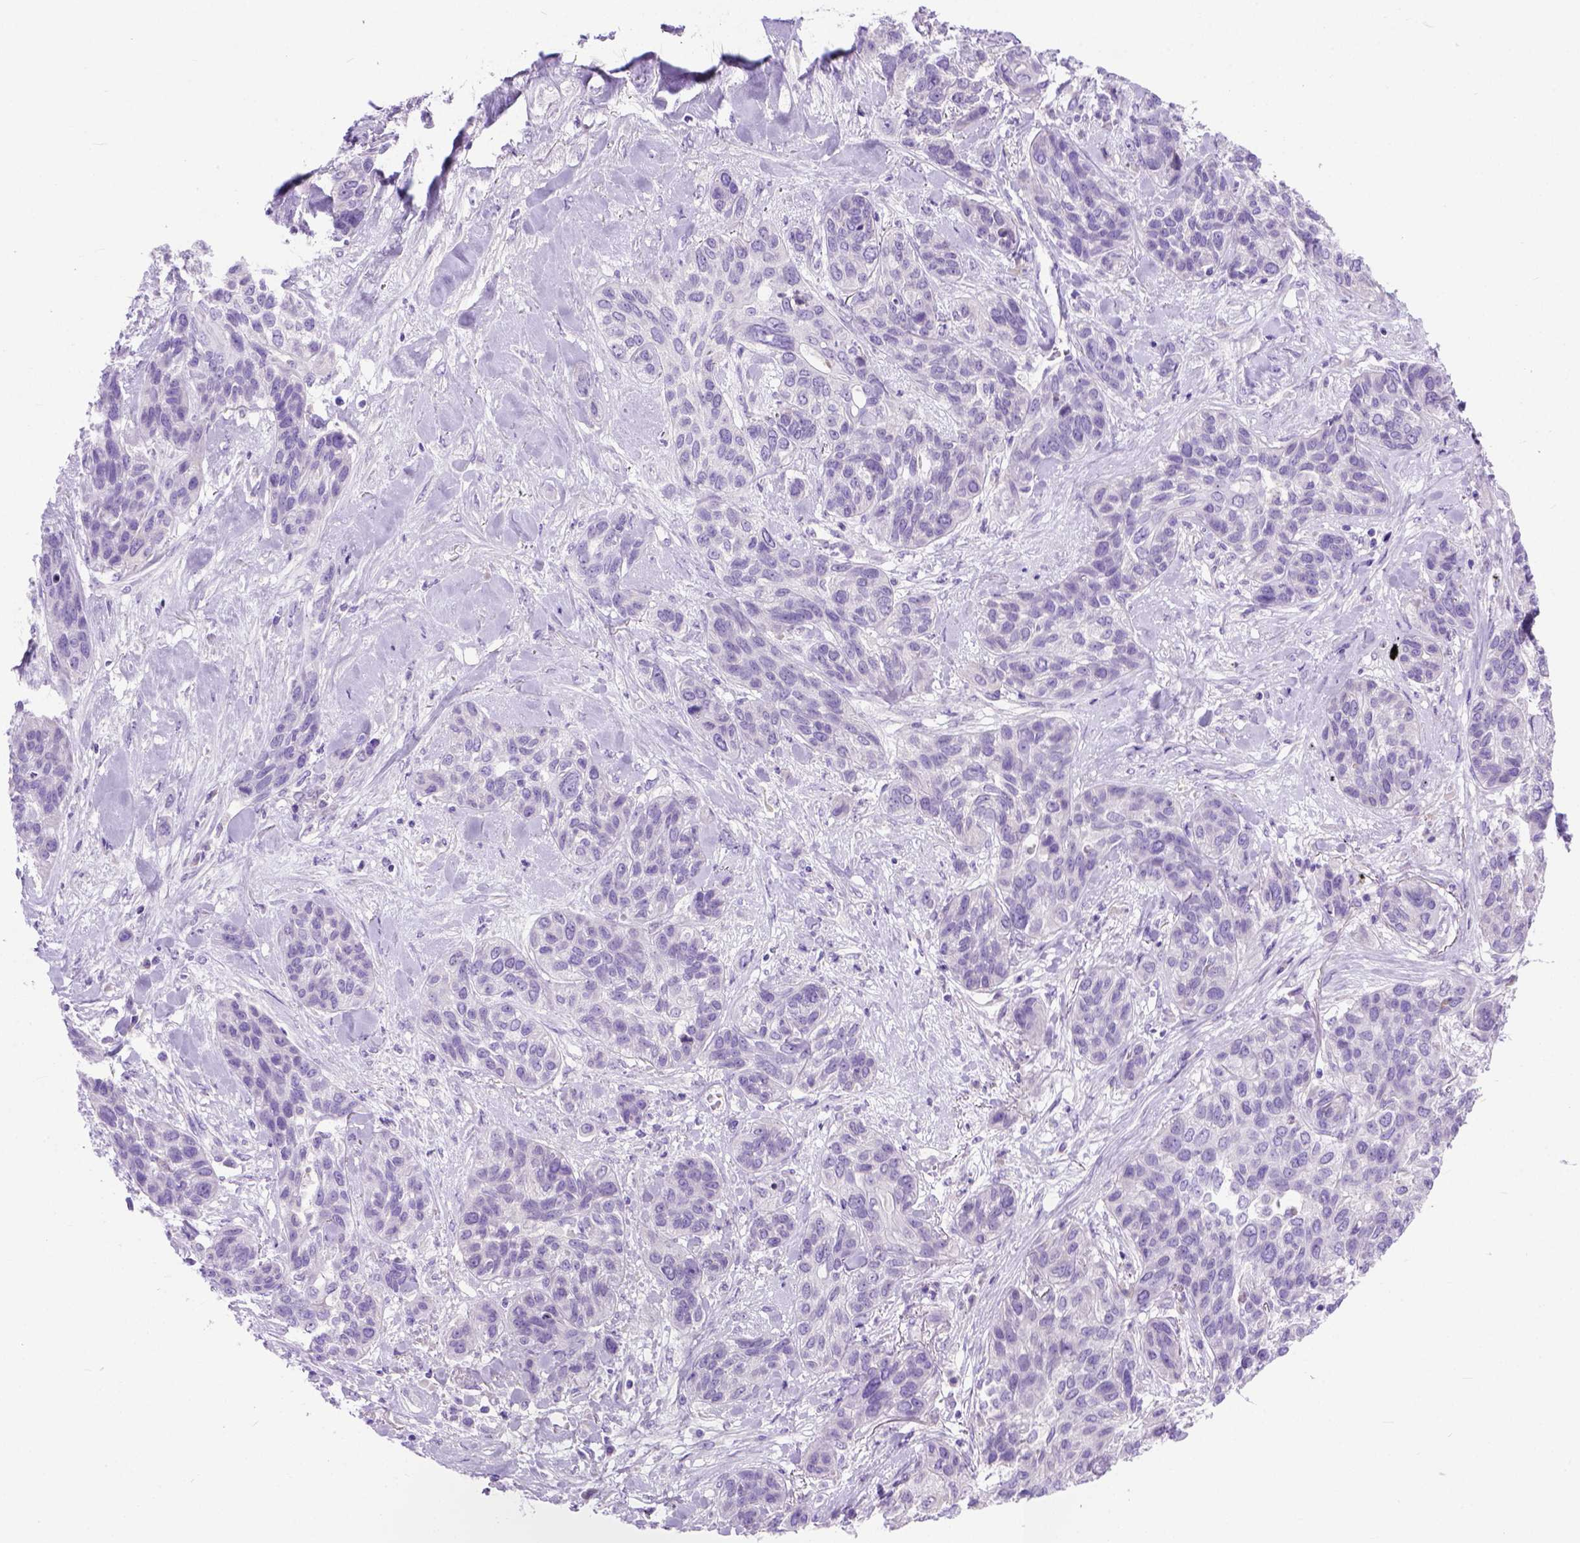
{"staining": {"intensity": "negative", "quantity": "none", "location": "none"}, "tissue": "lung cancer", "cell_type": "Tumor cells", "image_type": "cancer", "snomed": [{"axis": "morphology", "description": "Squamous cell carcinoma, NOS"}, {"axis": "topography", "description": "Lung"}], "caption": "Tumor cells show no significant protein staining in lung cancer.", "gene": "ODAD3", "patient": {"sex": "female", "age": 70}}